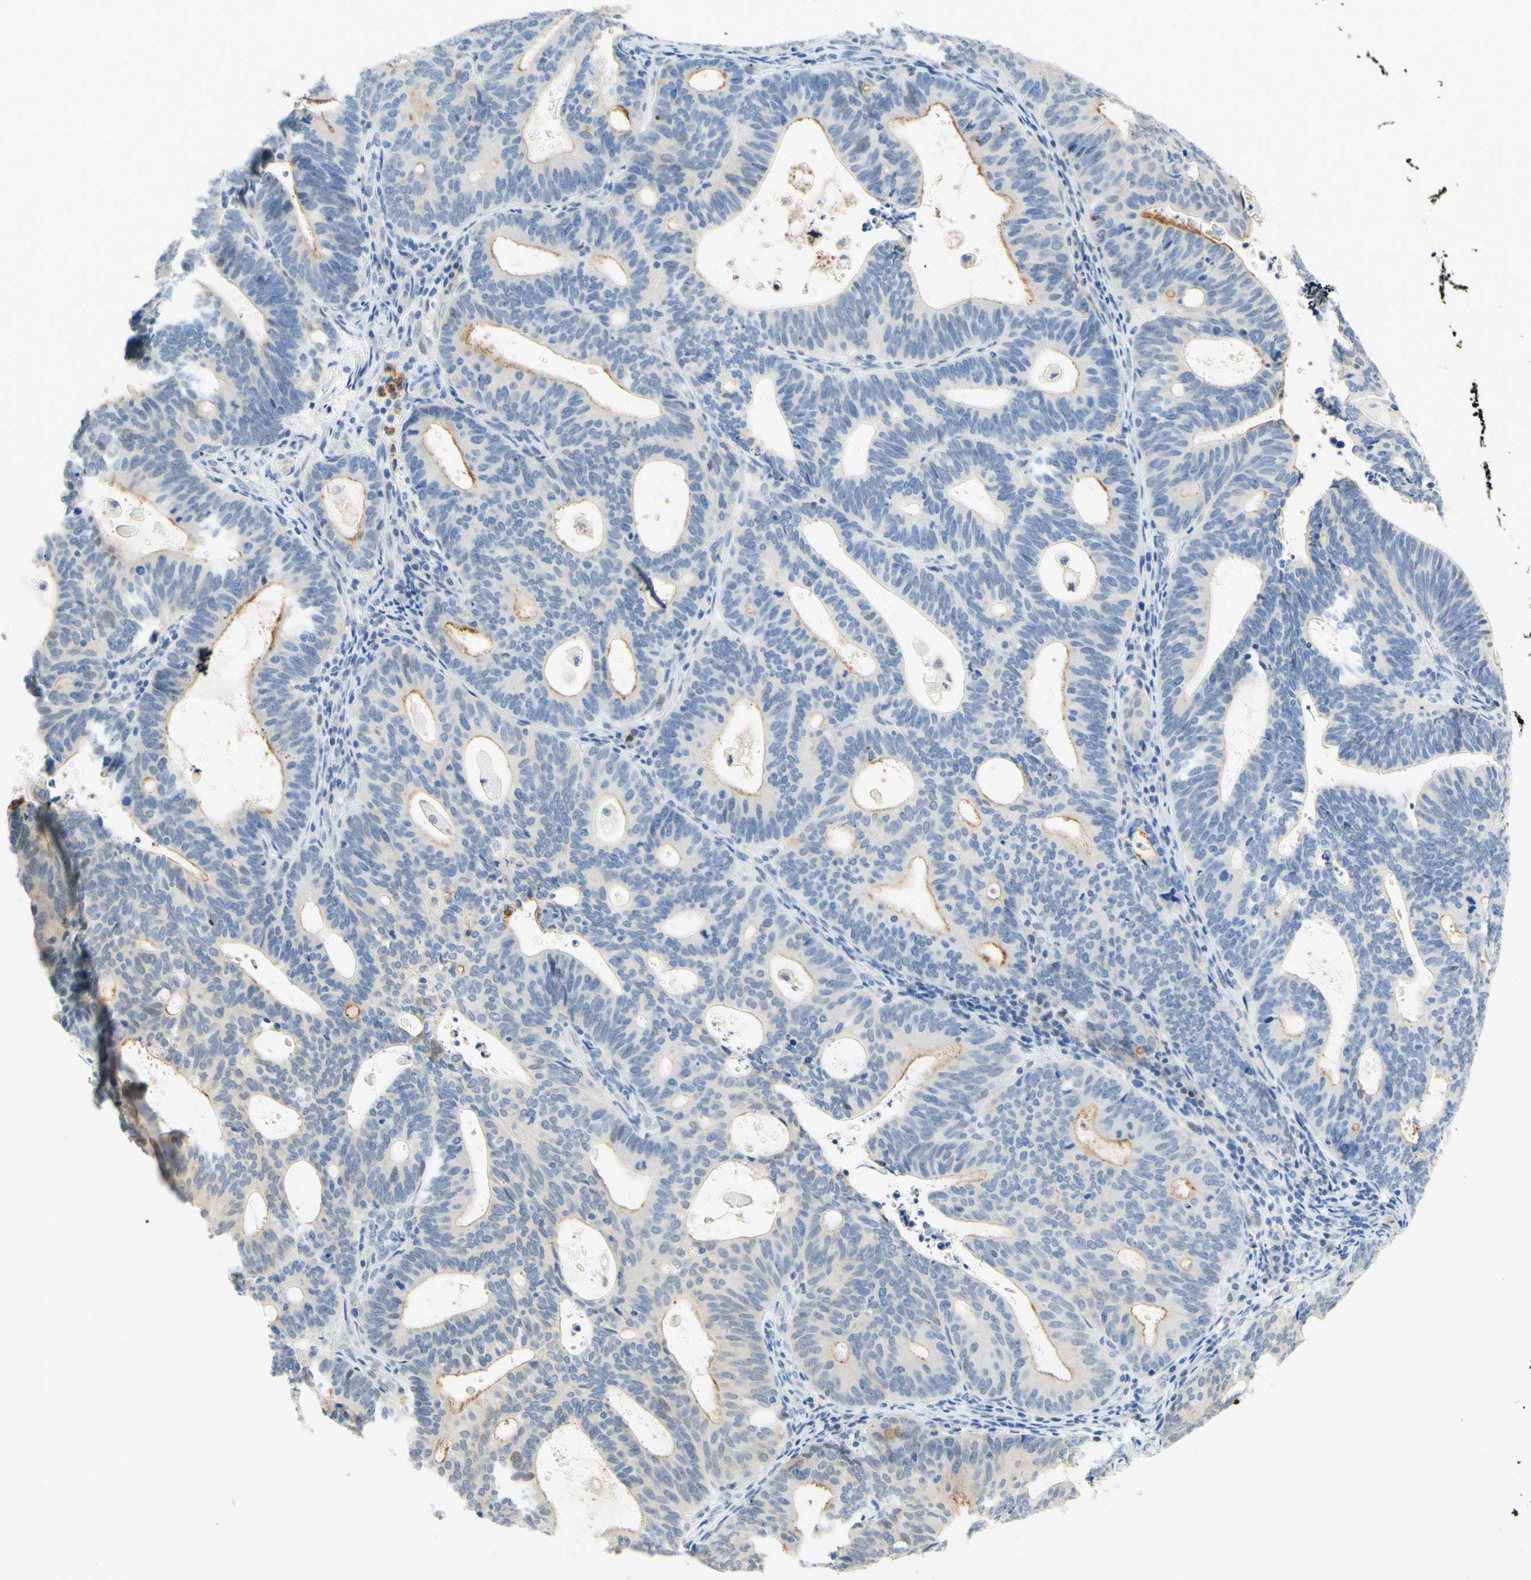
{"staining": {"intensity": "weak", "quantity": "<25%", "location": "cytoplasmic/membranous"}, "tissue": "endometrial cancer", "cell_type": "Tumor cells", "image_type": "cancer", "snomed": [{"axis": "morphology", "description": "Adenocarcinoma, NOS"}, {"axis": "topography", "description": "Uterus"}], "caption": "A high-resolution micrograph shows immunohistochemistry (IHC) staining of endometrial cancer, which shows no significant expression in tumor cells.", "gene": "TREM2", "patient": {"sex": "female", "age": 83}}